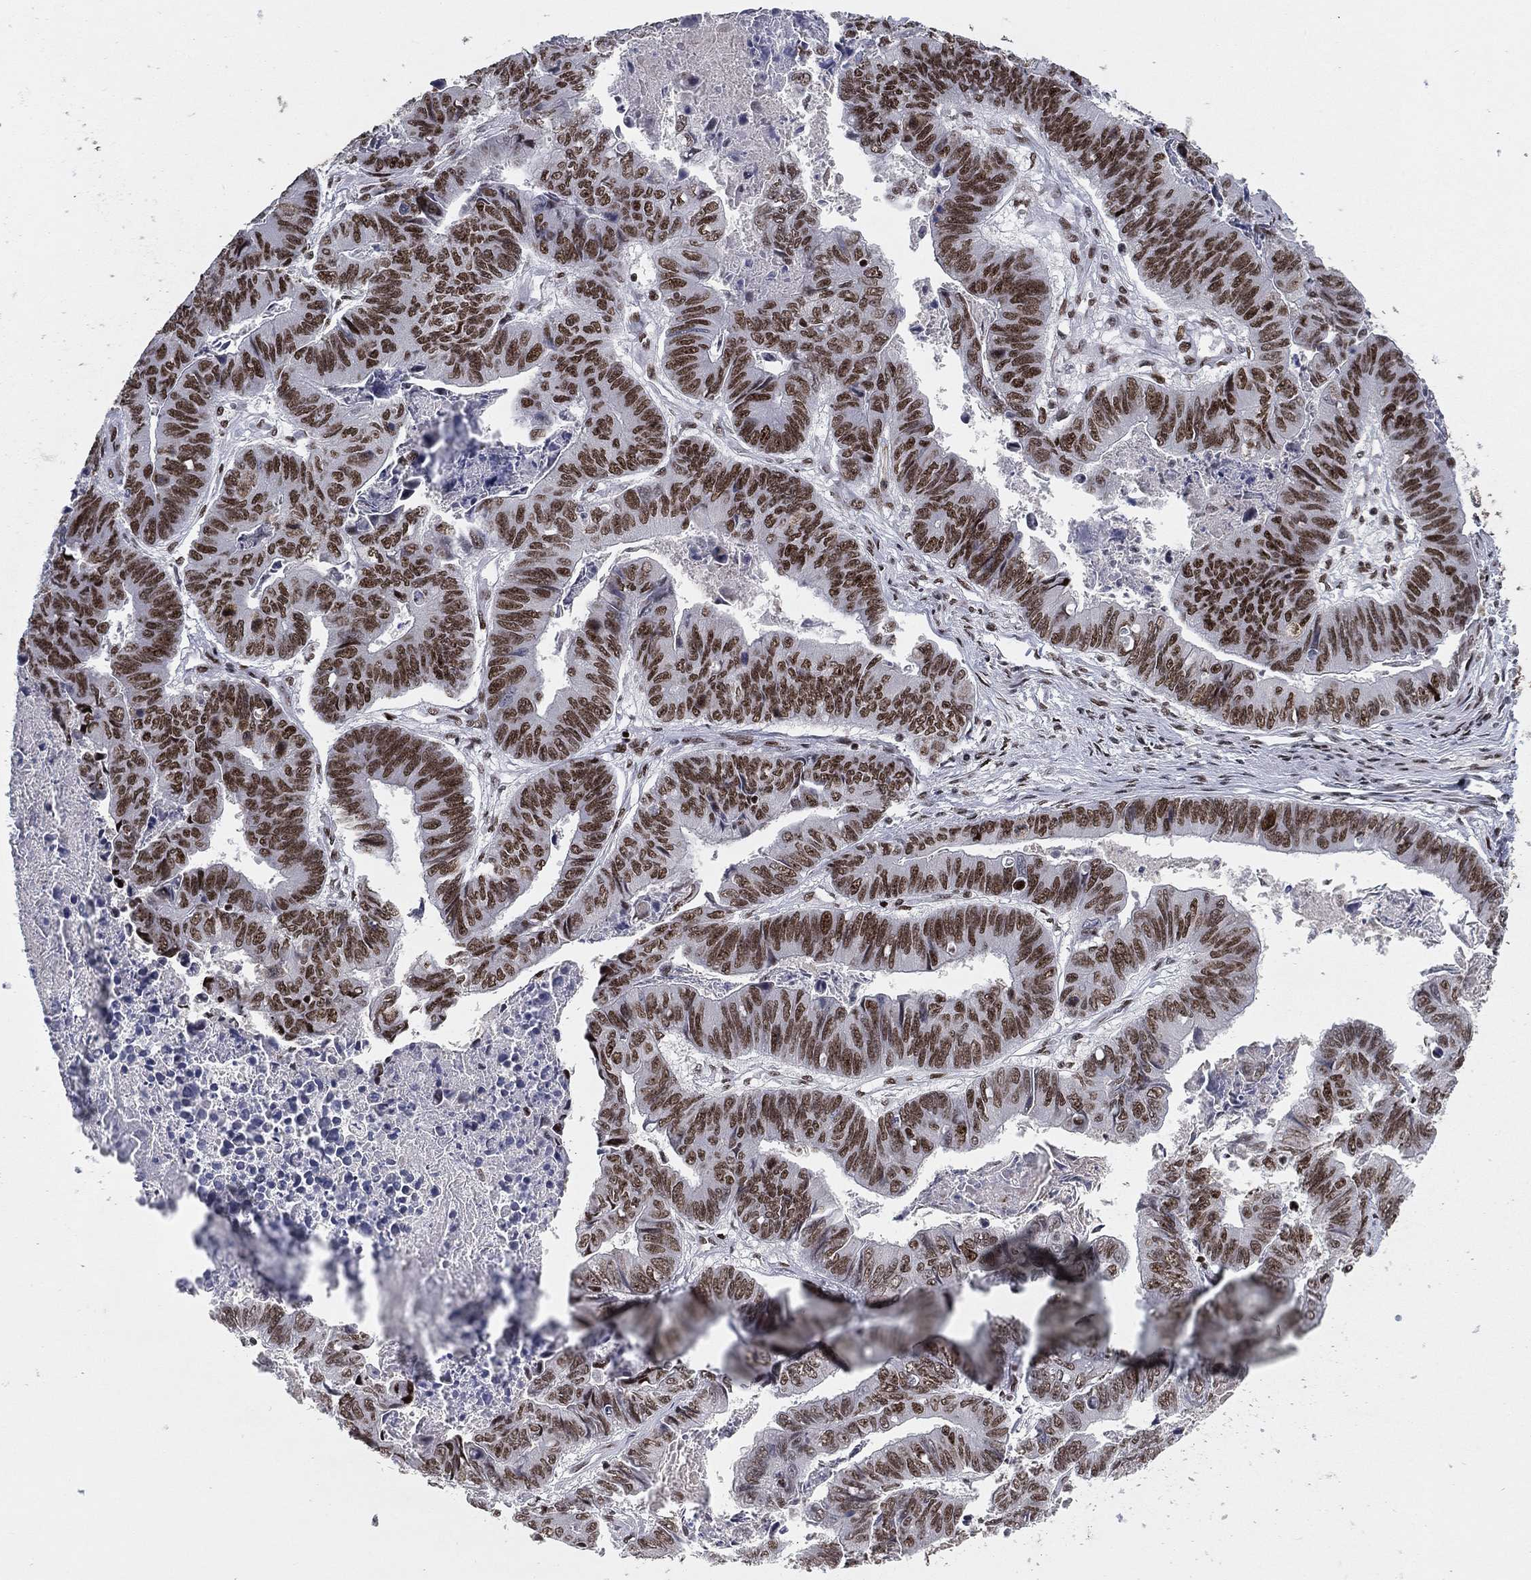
{"staining": {"intensity": "strong", "quantity": ">75%", "location": "nuclear"}, "tissue": "stomach cancer", "cell_type": "Tumor cells", "image_type": "cancer", "snomed": [{"axis": "morphology", "description": "Adenocarcinoma, NOS"}, {"axis": "topography", "description": "Stomach, lower"}], "caption": "Immunohistochemistry (IHC) image of stomach adenocarcinoma stained for a protein (brown), which demonstrates high levels of strong nuclear expression in approximately >75% of tumor cells.", "gene": "RTF1", "patient": {"sex": "male", "age": 77}}